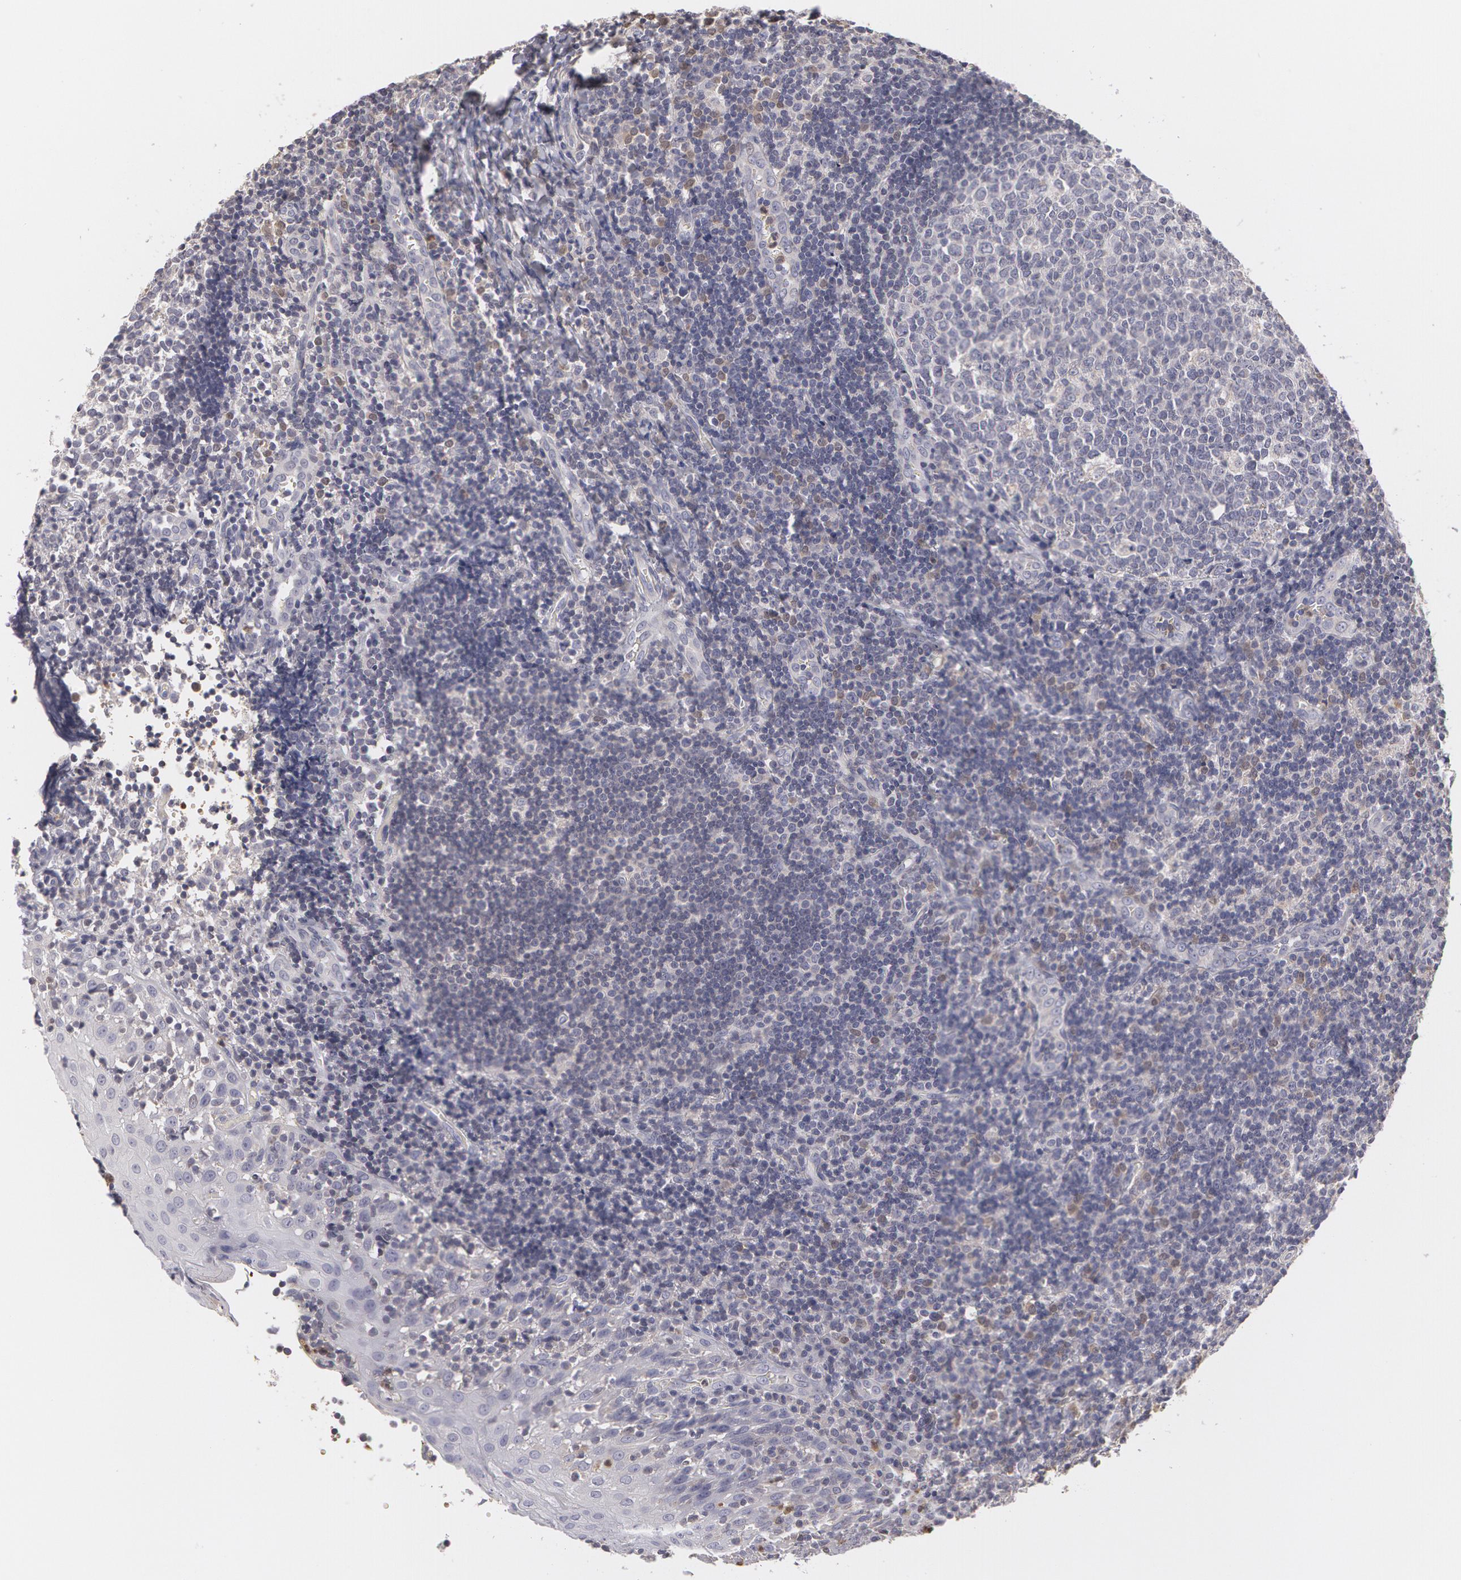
{"staining": {"intensity": "negative", "quantity": "none", "location": "none"}, "tissue": "tonsil", "cell_type": "Germinal center cells", "image_type": "normal", "snomed": [{"axis": "morphology", "description": "Normal tissue, NOS"}, {"axis": "topography", "description": "Tonsil"}], "caption": "Tonsil stained for a protein using IHC displays no positivity germinal center cells.", "gene": "CAT", "patient": {"sex": "female", "age": 41}}